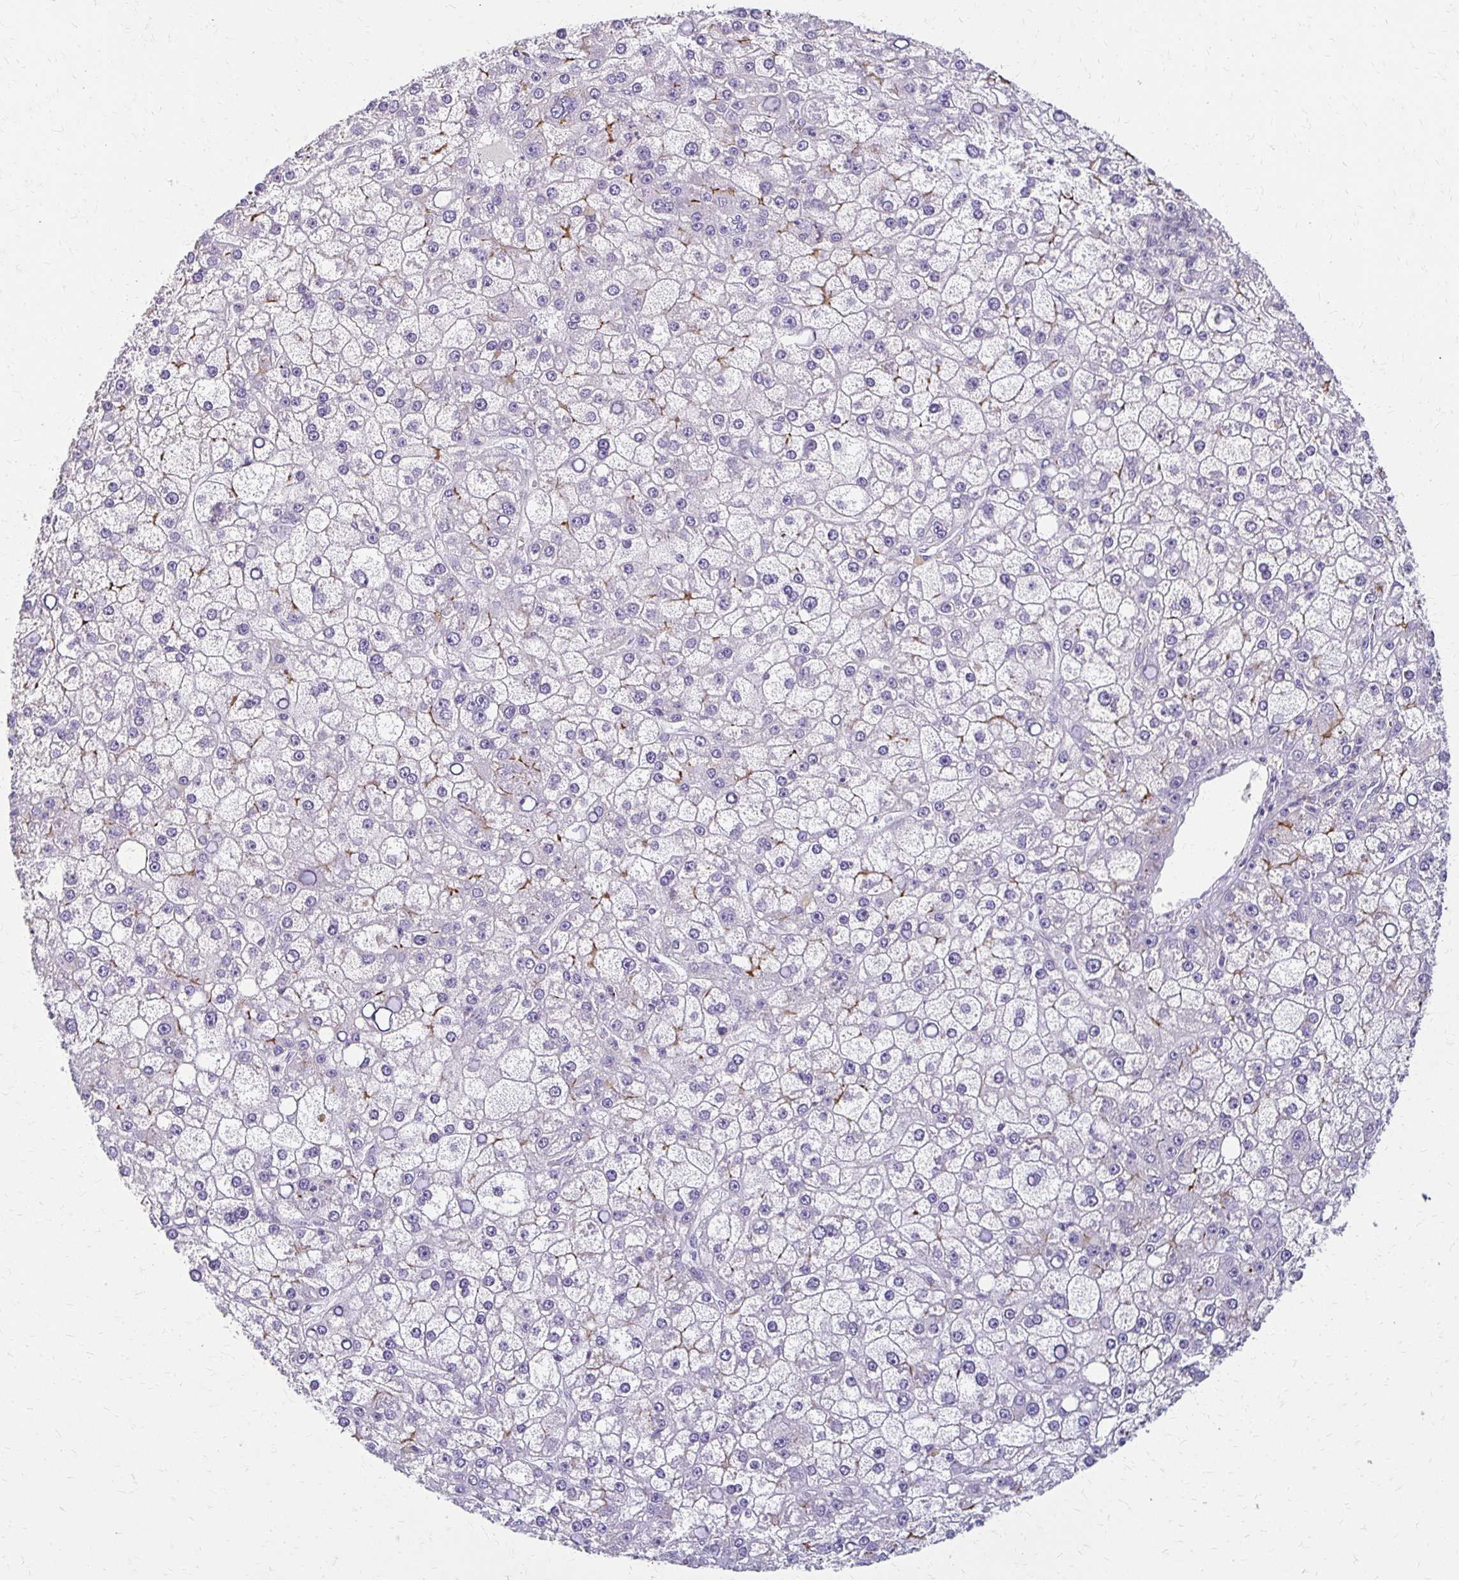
{"staining": {"intensity": "negative", "quantity": "none", "location": "none"}, "tissue": "liver cancer", "cell_type": "Tumor cells", "image_type": "cancer", "snomed": [{"axis": "morphology", "description": "Carcinoma, Hepatocellular, NOS"}, {"axis": "topography", "description": "Liver"}], "caption": "This is an IHC image of liver hepatocellular carcinoma. There is no staining in tumor cells.", "gene": "BBS12", "patient": {"sex": "male", "age": 67}}